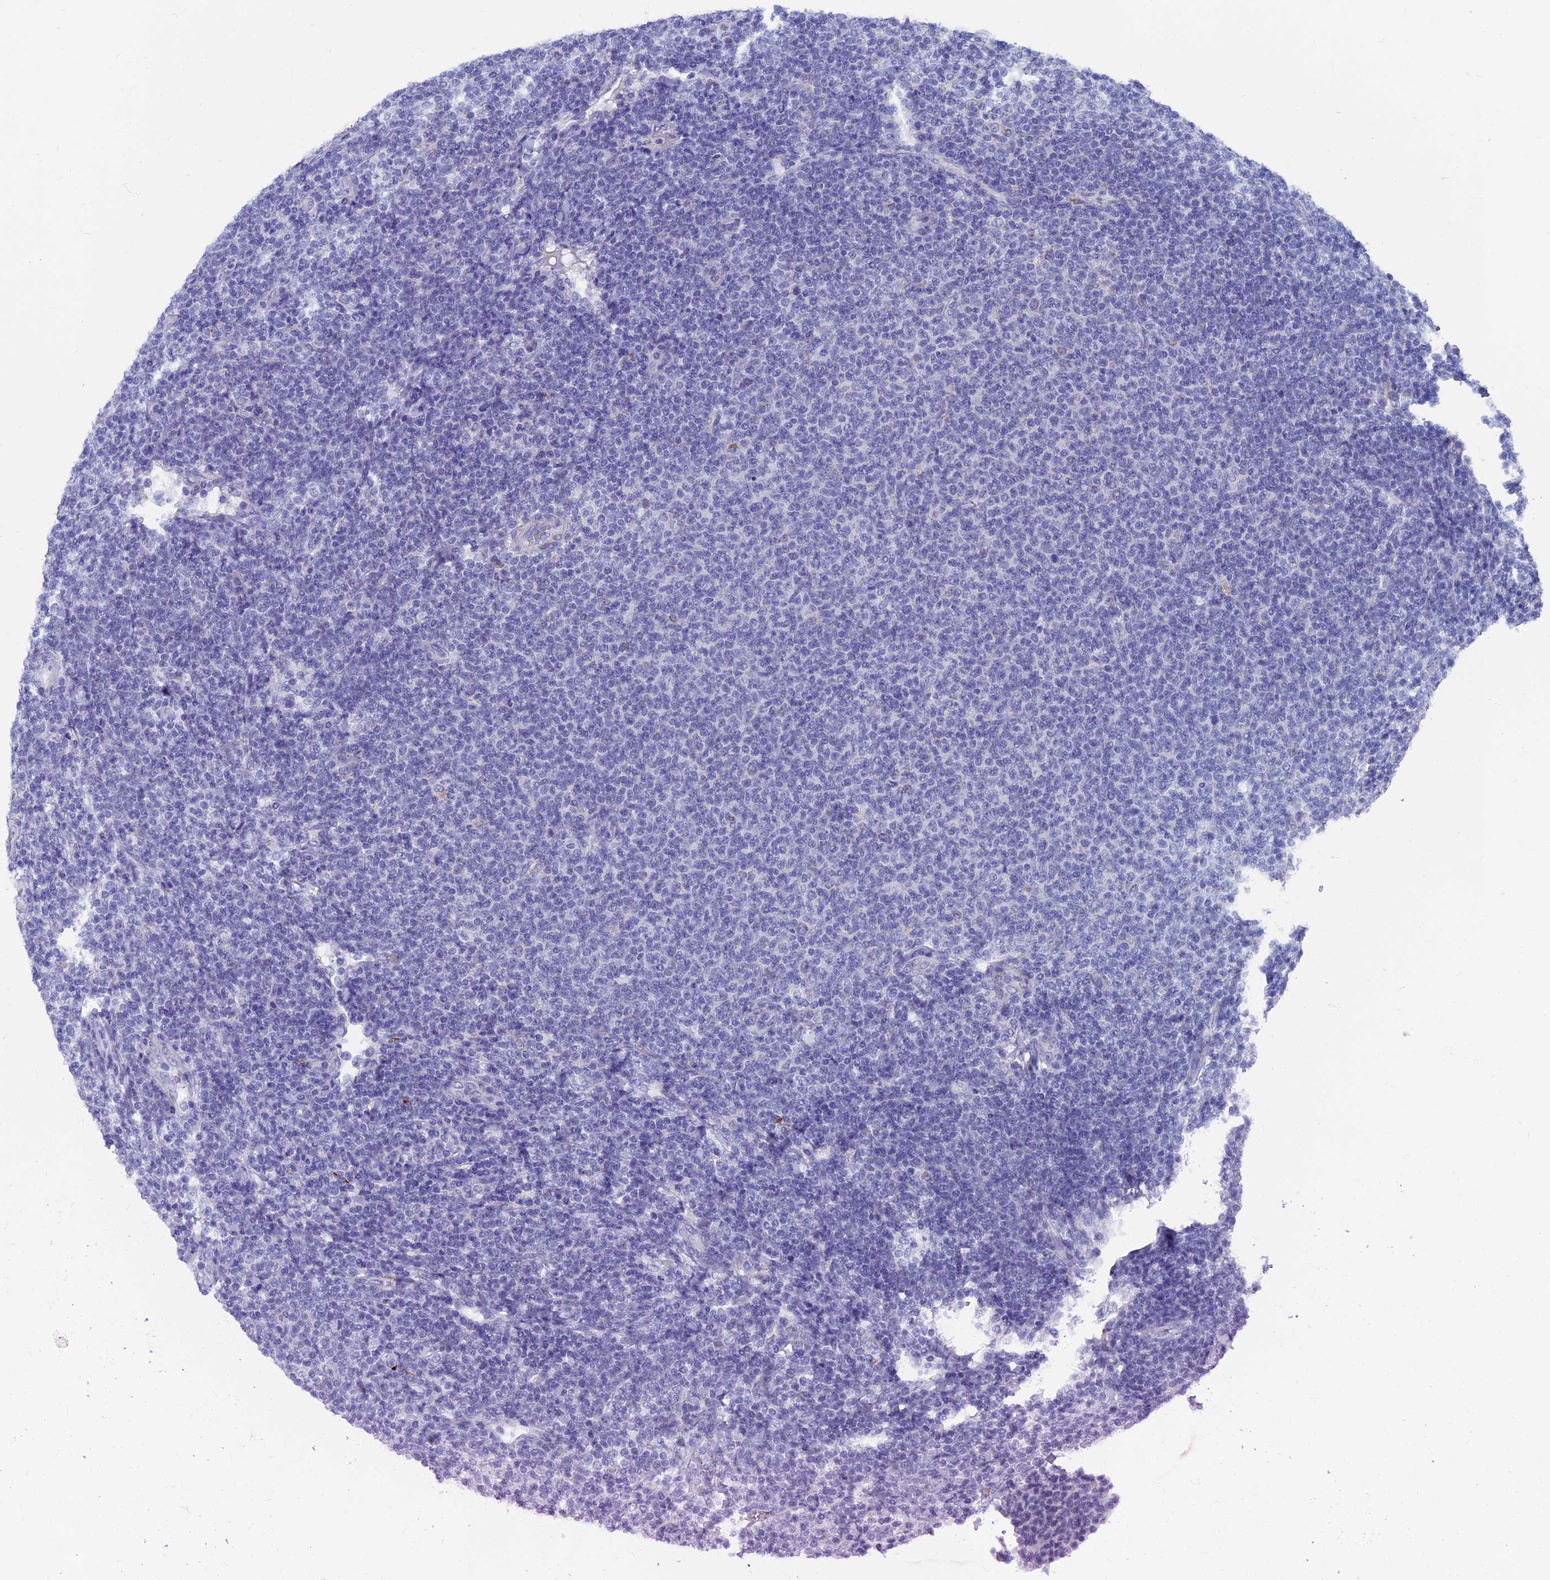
{"staining": {"intensity": "negative", "quantity": "none", "location": "none"}, "tissue": "lymphoma", "cell_type": "Tumor cells", "image_type": "cancer", "snomed": [{"axis": "morphology", "description": "Malignant lymphoma, non-Hodgkin's type, Low grade"}, {"axis": "topography", "description": "Lymph node"}], "caption": "Lymphoma stained for a protein using immunohistochemistry displays no staining tumor cells.", "gene": "OAT", "patient": {"sex": "male", "age": 66}}